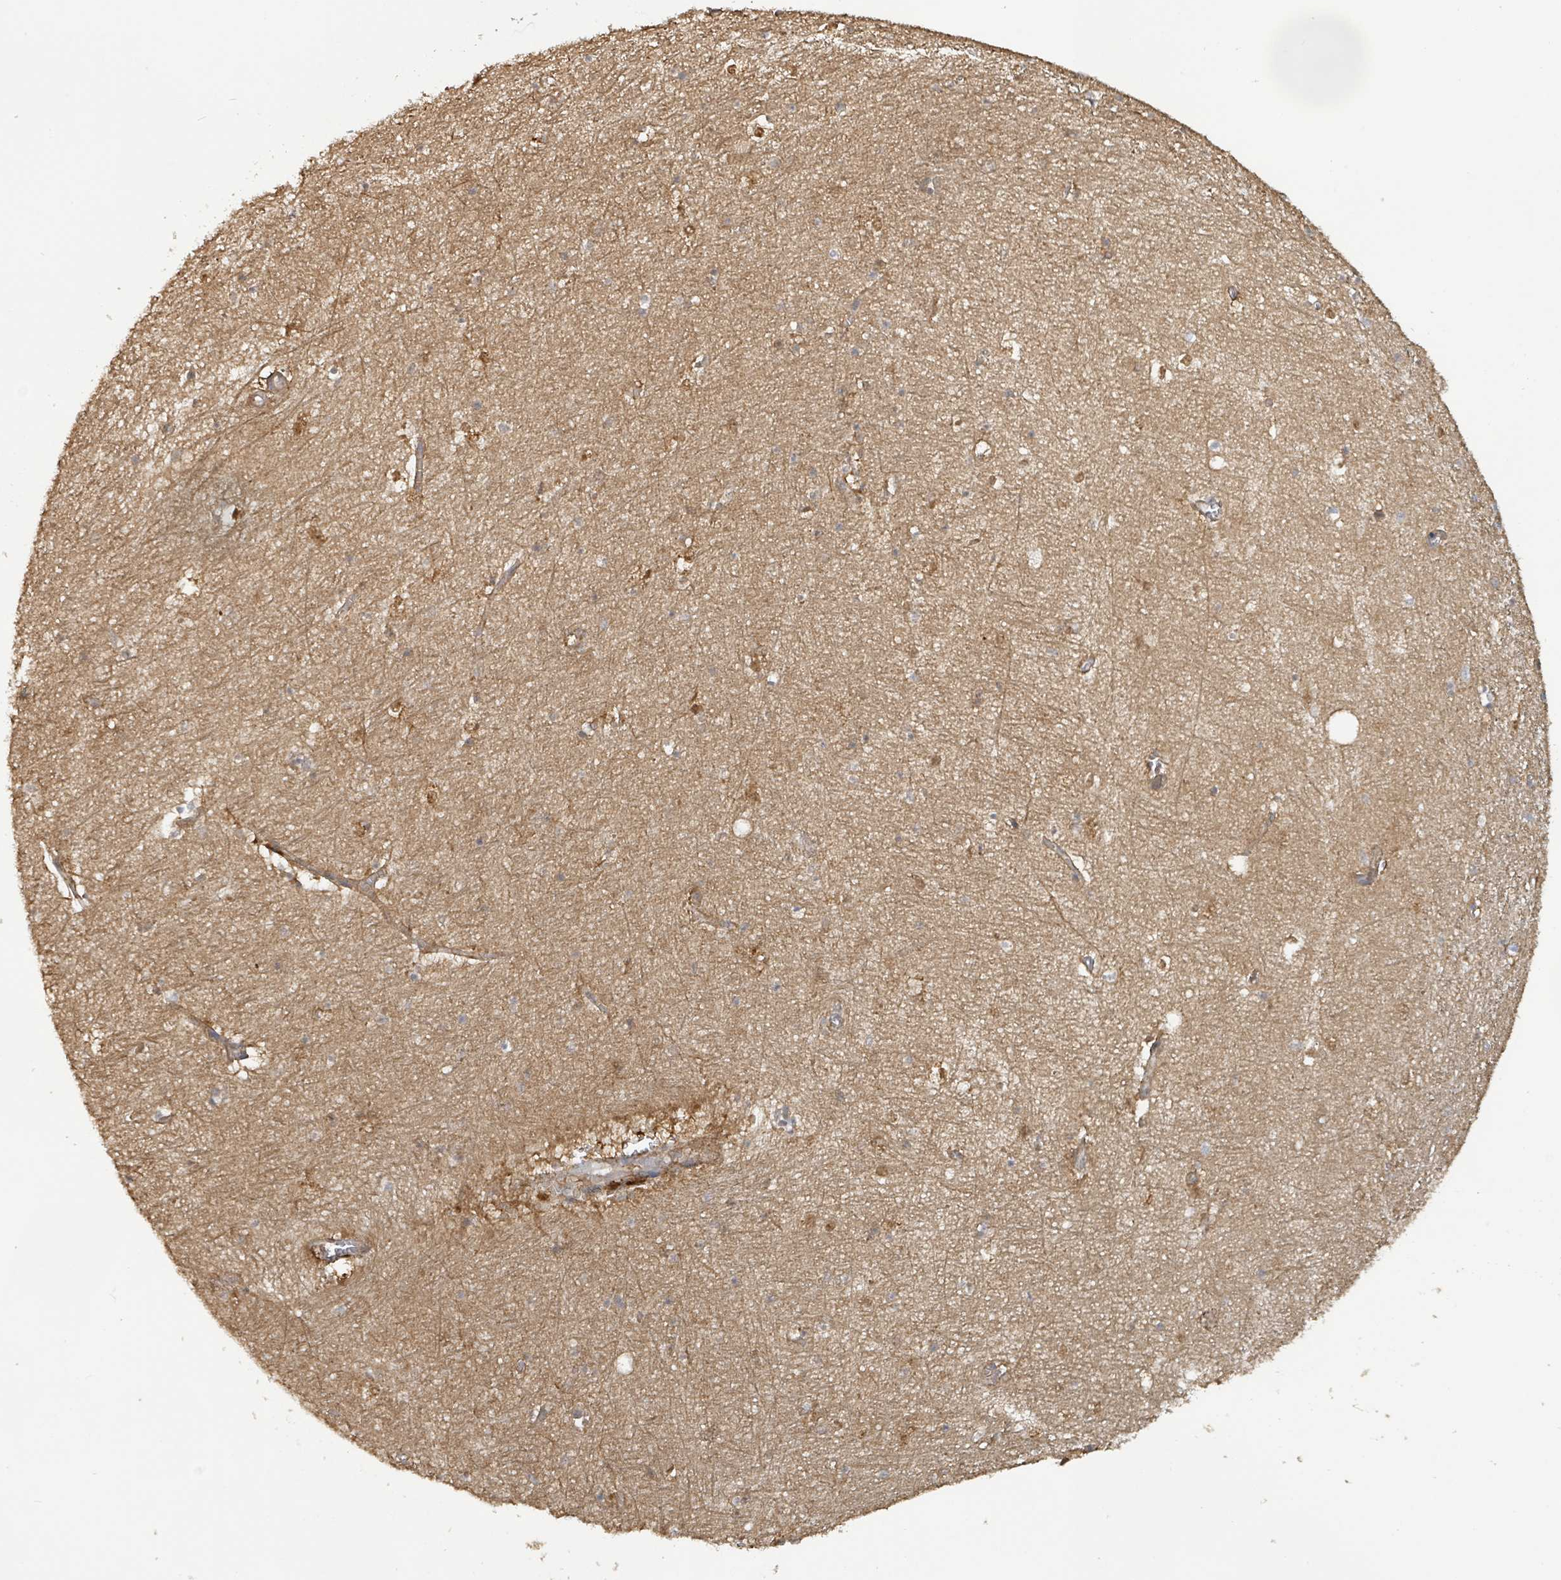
{"staining": {"intensity": "weak", "quantity": "<25%", "location": "cytoplasmic/membranous"}, "tissue": "hippocampus", "cell_type": "Glial cells", "image_type": "normal", "snomed": [{"axis": "morphology", "description": "Normal tissue, NOS"}, {"axis": "topography", "description": "Hippocampus"}], "caption": "DAB immunohistochemical staining of unremarkable human hippocampus exhibits no significant positivity in glial cells.", "gene": "KBTBD11", "patient": {"sex": "female", "age": 64}}